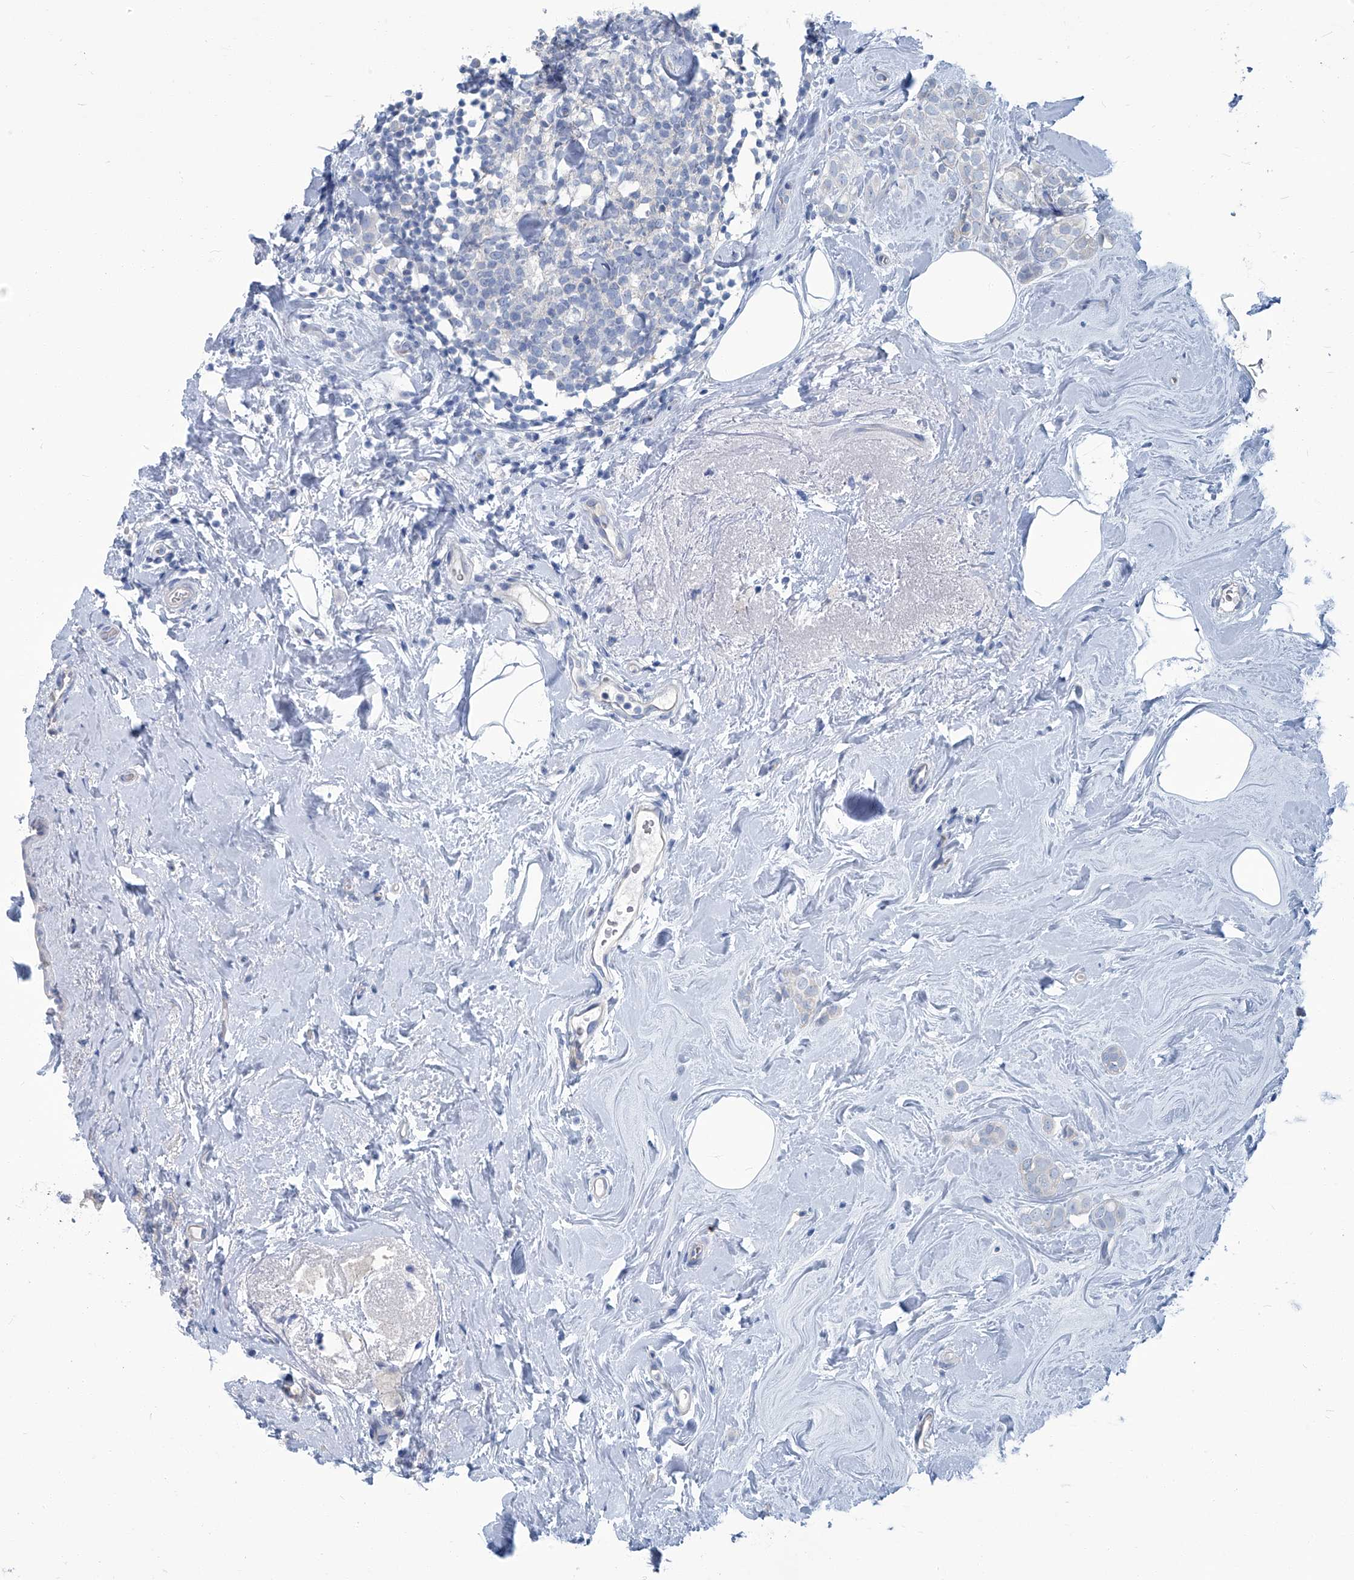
{"staining": {"intensity": "negative", "quantity": "none", "location": "none"}, "tissue": "breast cancer", "cell_type": "Tumor cells", "image_type": "cancer", "snomed": [{"axis": "morphology", "description": "Lobular carcinoma"}, {"axis": "topography", "description": "Breast"}], "caption": "Immunohistochemistry (IHC) micrograph of breast cancer stained for a protein (brown), which shows no staining in tumor cells.", "gene": "PFKL", "patient": {"sex": "female", "age": 47}}